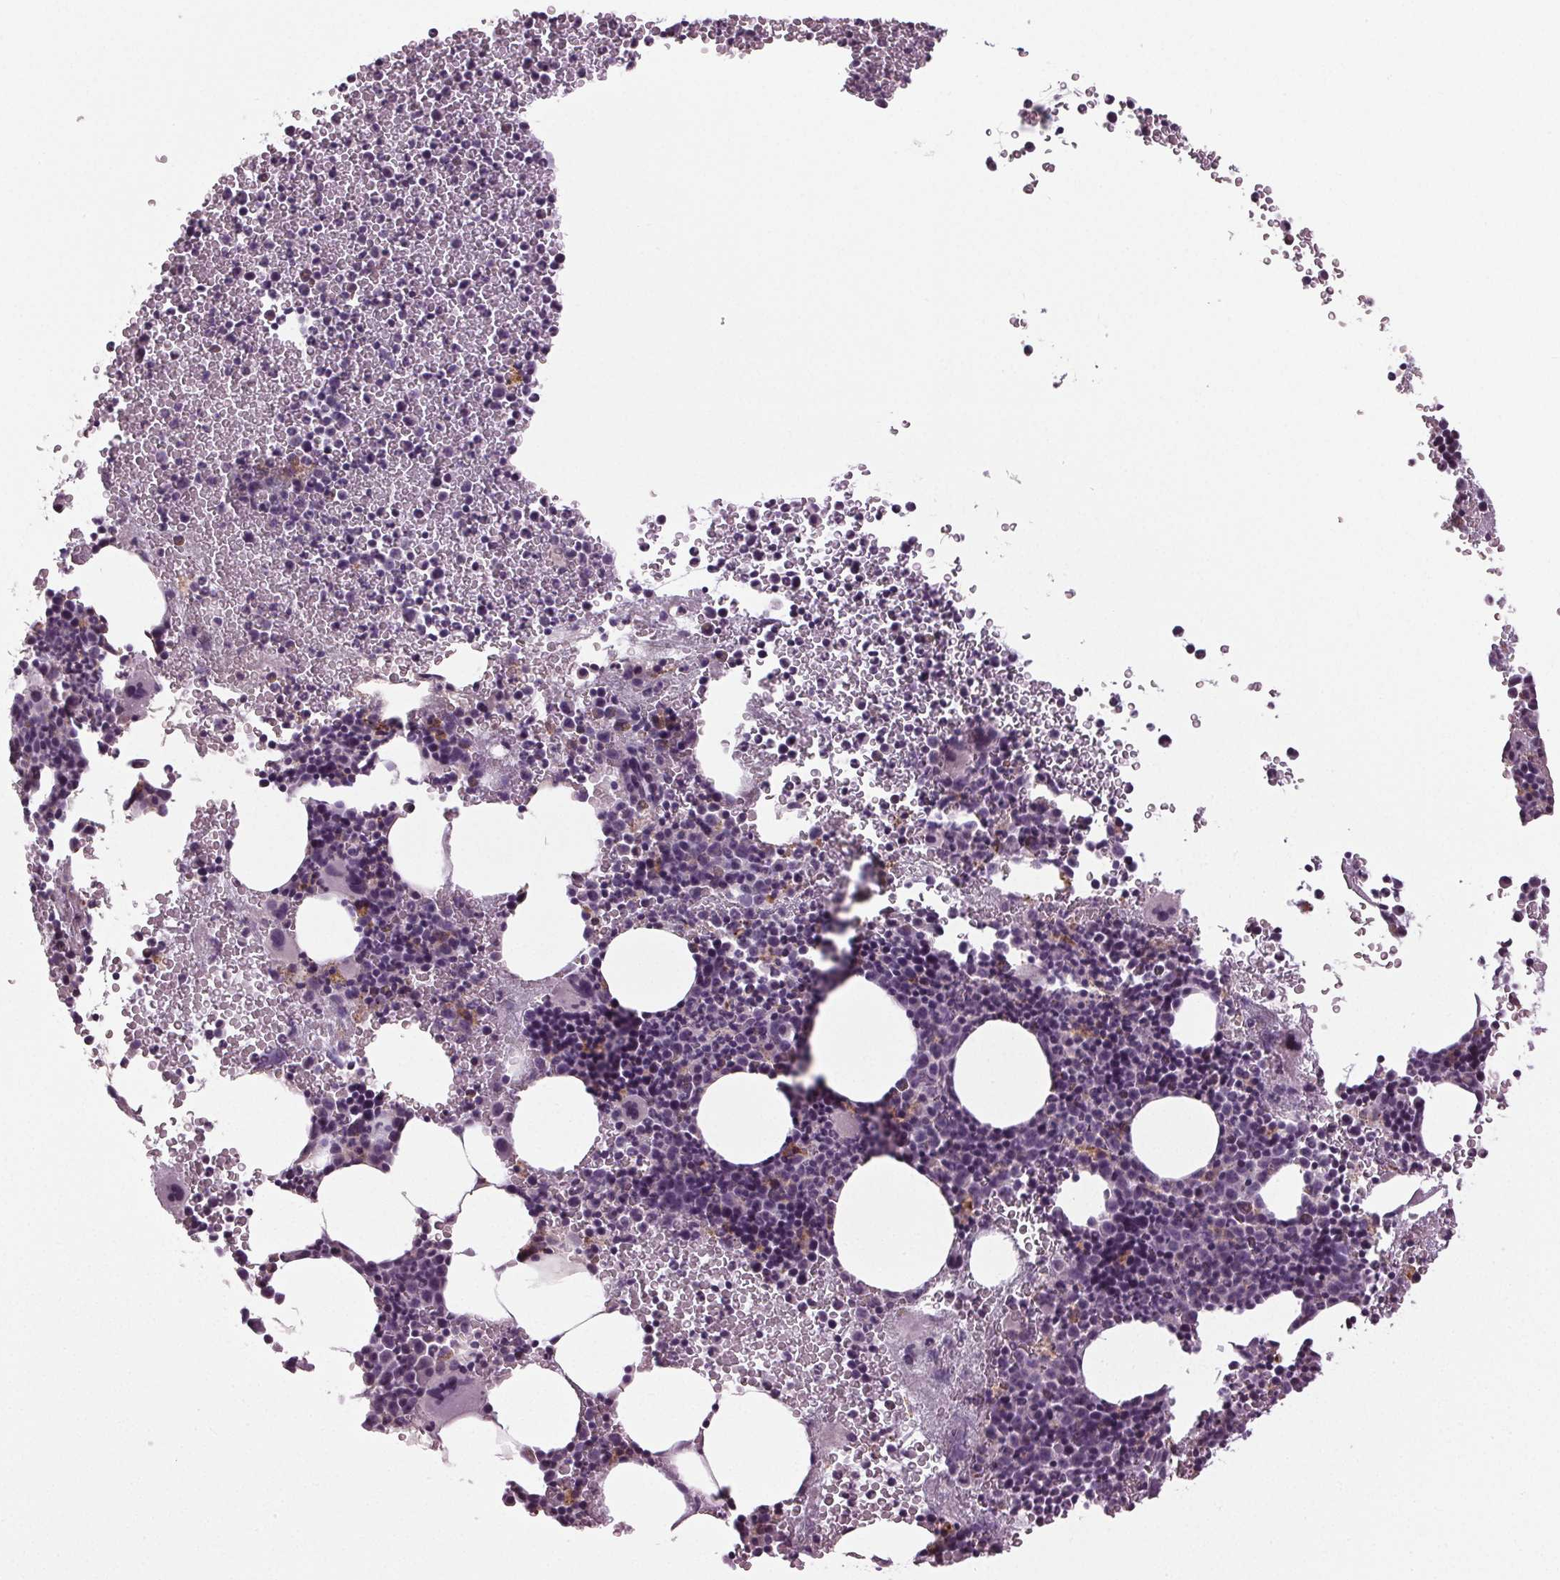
{"staining": {"intensity": "weak", "quantity": "<25%", "location": "nuclear"}, "tissue": "bone marrow", "cell_type": "Hematopoietic cells", "image_type": "normal", "snomed": [{"axis": "morphology", "description": "Normal tissue, NOS"}, {"axis": "topography", "description": "Bone marrow"}], "caption": "Hematopoietic cells are negative for protein expression in benign human bone marrow.", "gene": "DNAH12", "patient": {"sex": "female", "age": 56}}